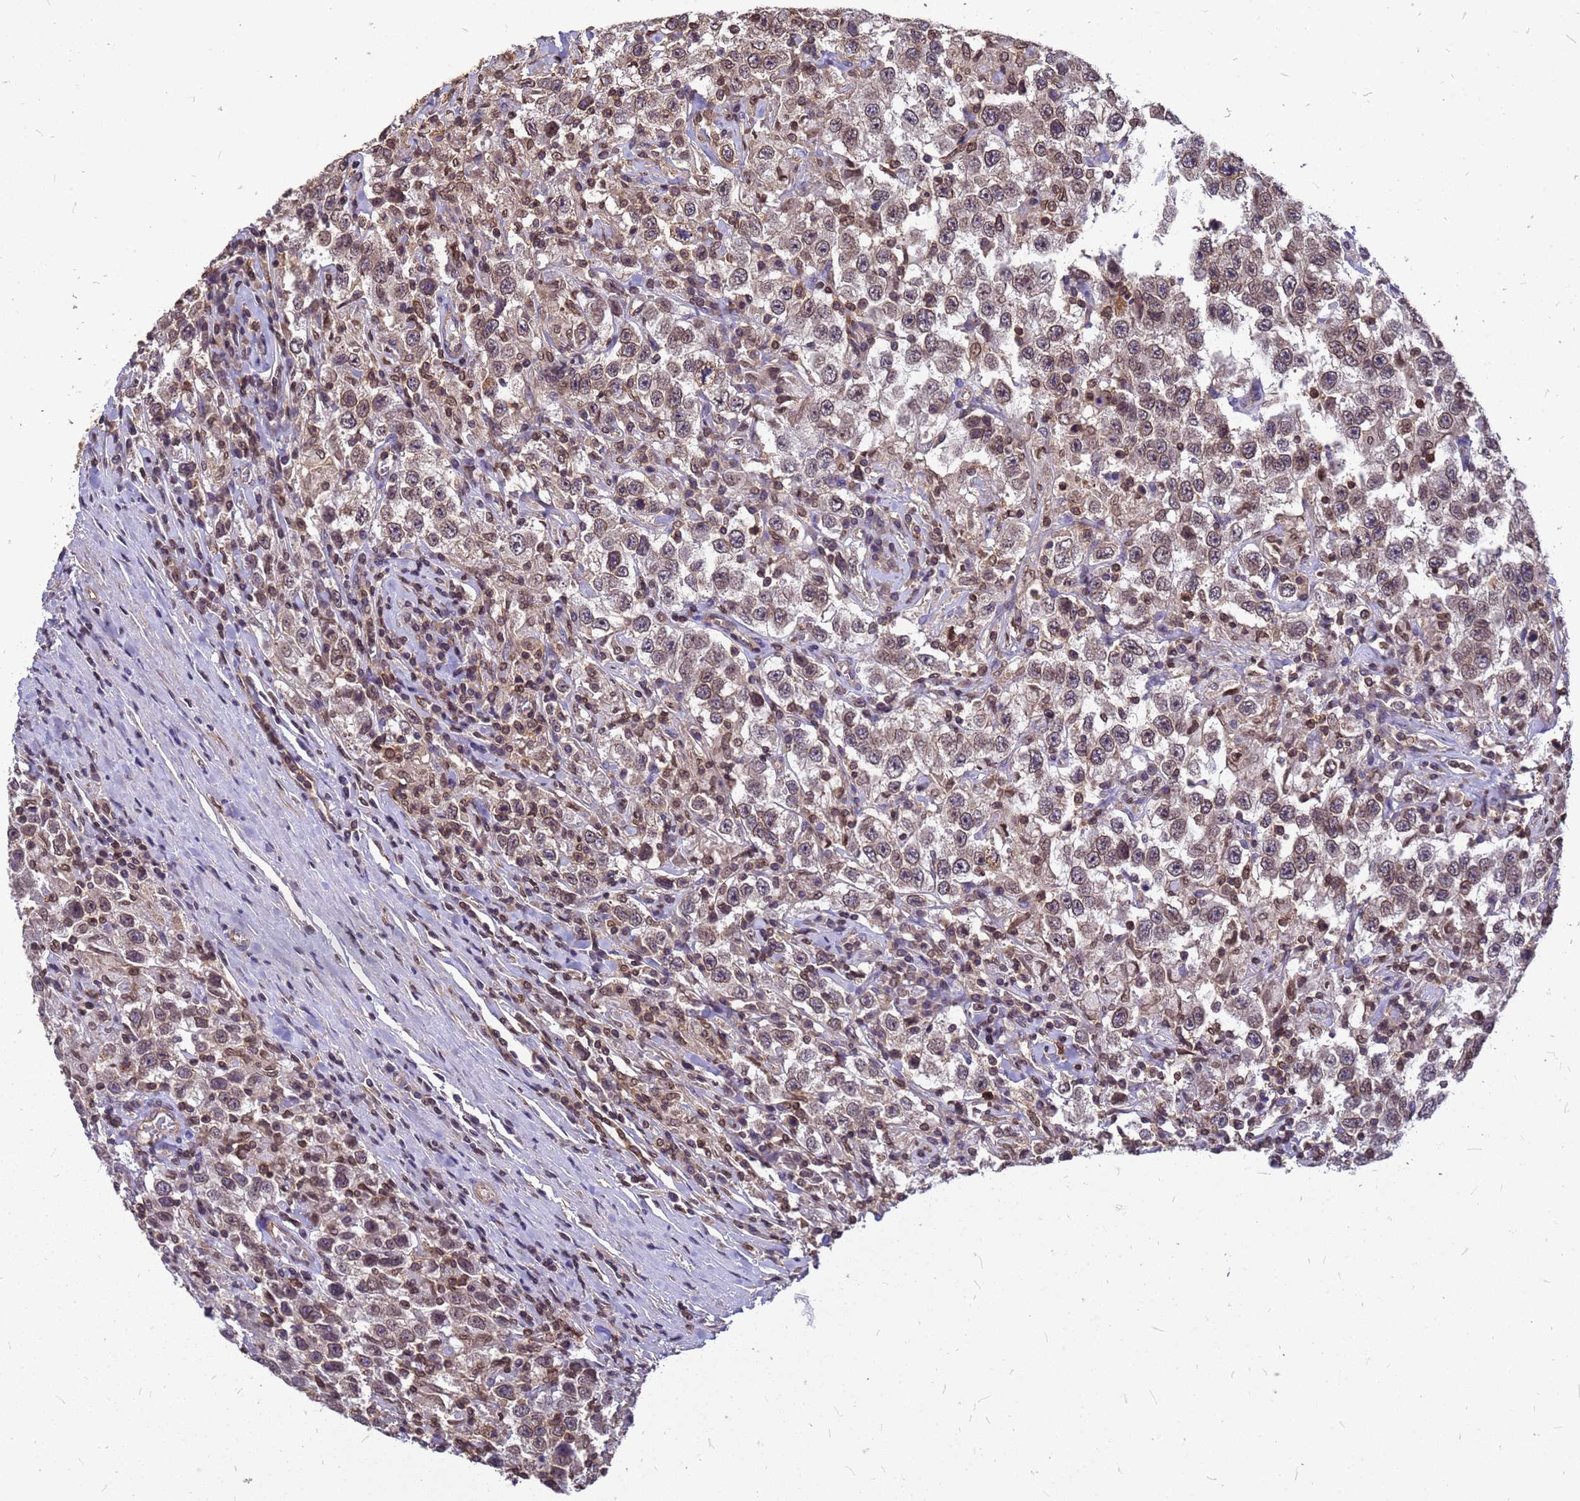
{"staining": {"intensity": "moderate", "quantity": ">75%", "location": "cytoplasmic/membranous,nuclear"}, "tissue": "testis cancer", "cell_type": "Tumor cells", "image_type": "cancer", "snomed": [{"axis": "morphology", "description": "Seminoma, NOS"}, {"axis": "topography", "description": "Testis"}], "caption": "Immunohistochemistry (IHC) staining of testis seminoma, which demonstrates medium levels of moderate cytoplasmic/membranous and nuclear expression in about >75% of tumor cells indicating moderate cytoplasmic/membranous and nuclear protein staining. The staining was performed using DAB (brown) for protein detection and nuclei were counterstained in hematoxylin (blue).", "gene": "C1orf35", "patient": {"sex": "male", "age": 41}}